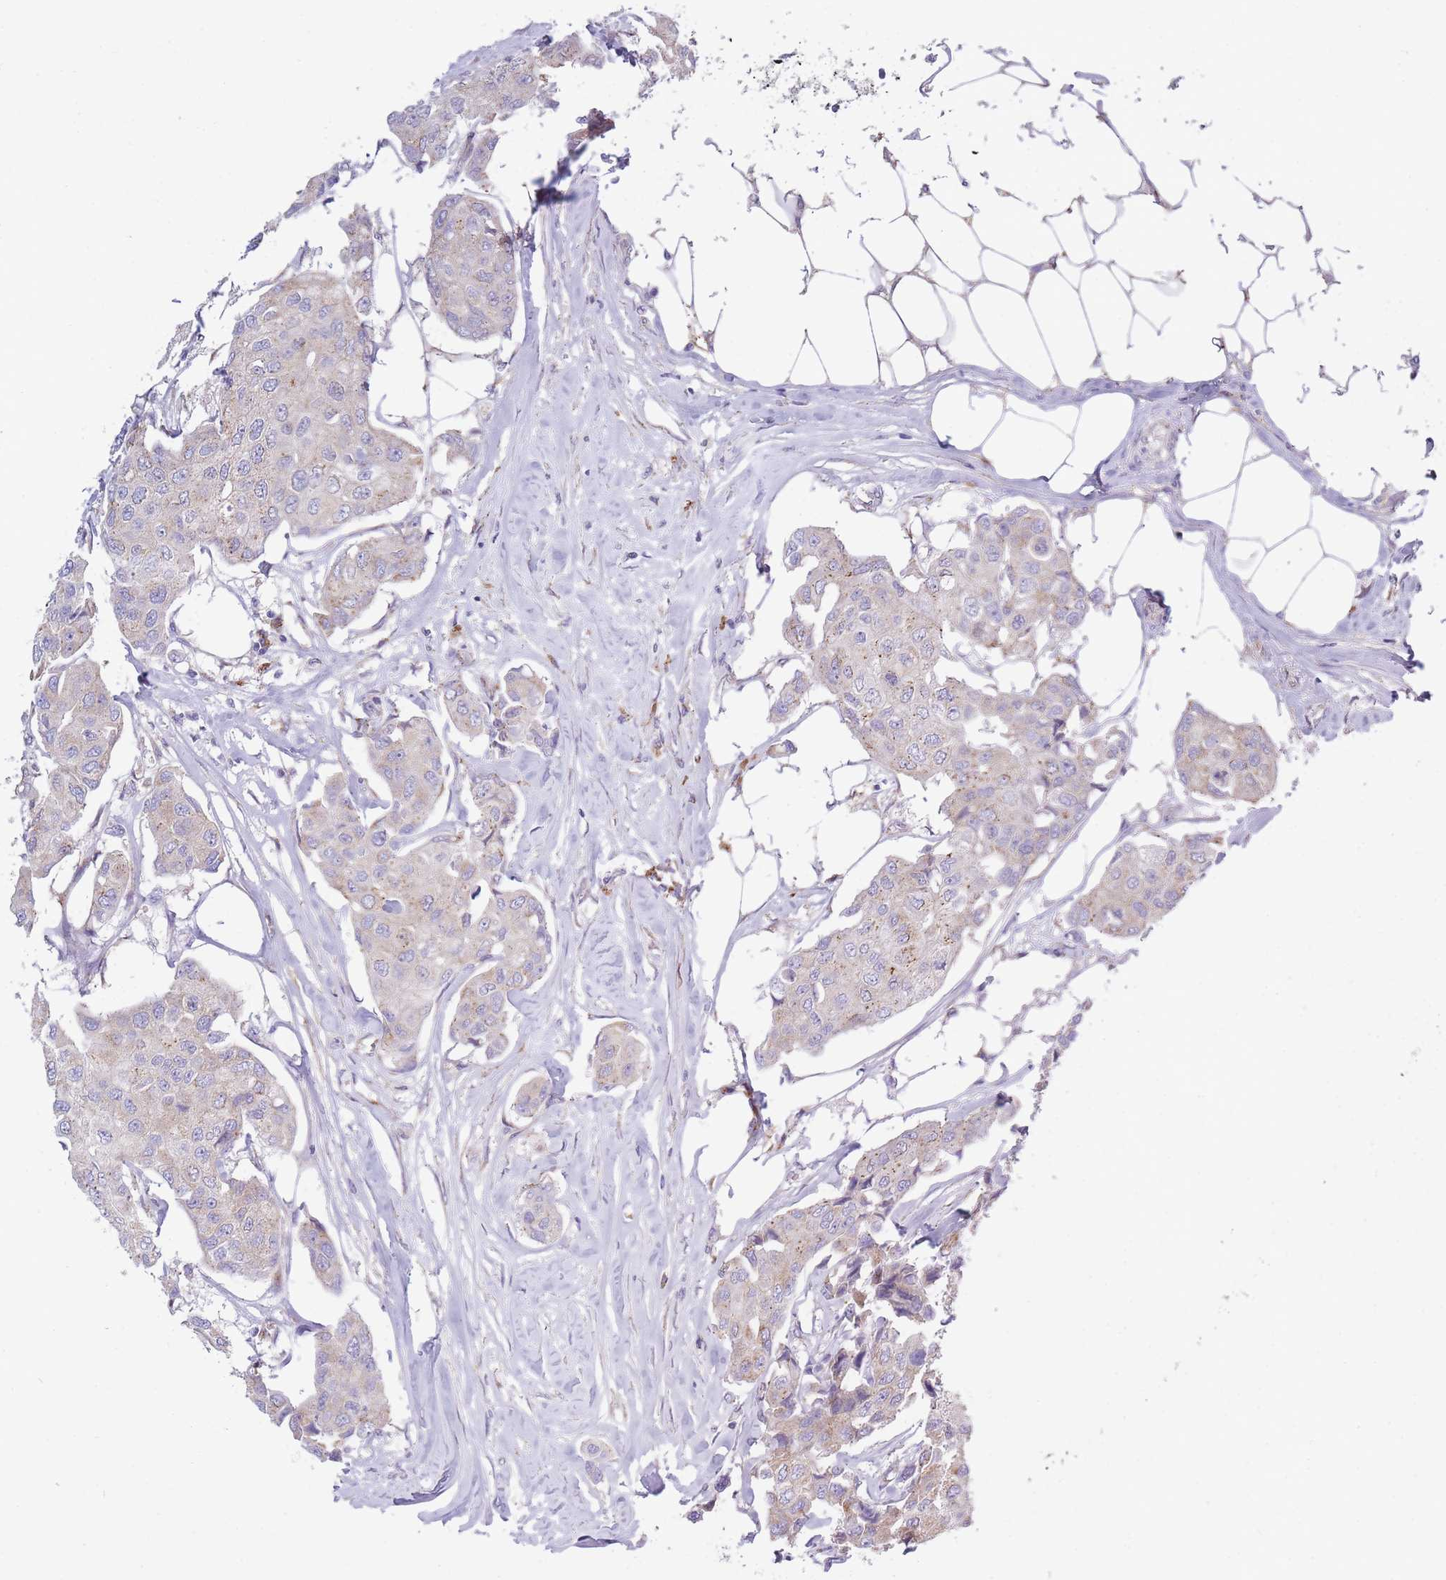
{"staining": {"intensity": "moderate", "quantity": "<25%", "location": "cytoplasmic/membranous"}, "tissue": "breast cancer", "cell_type": "Tumor cells", "image_type": "cancer", "snomed": [{"axis": "morphology", "description": "Duct carcinoma"}, {"axis": "topography", "description": "Breast"}, {"axis": "topography", "description": "Lymph node"}], "caption": "Tumor cells demonstrate moderate cytoplasmic/membranous expression in about <25% of cells in breast cancer.", "gene": "COPG2", "patient": {"sex": "female", "age": 80}}